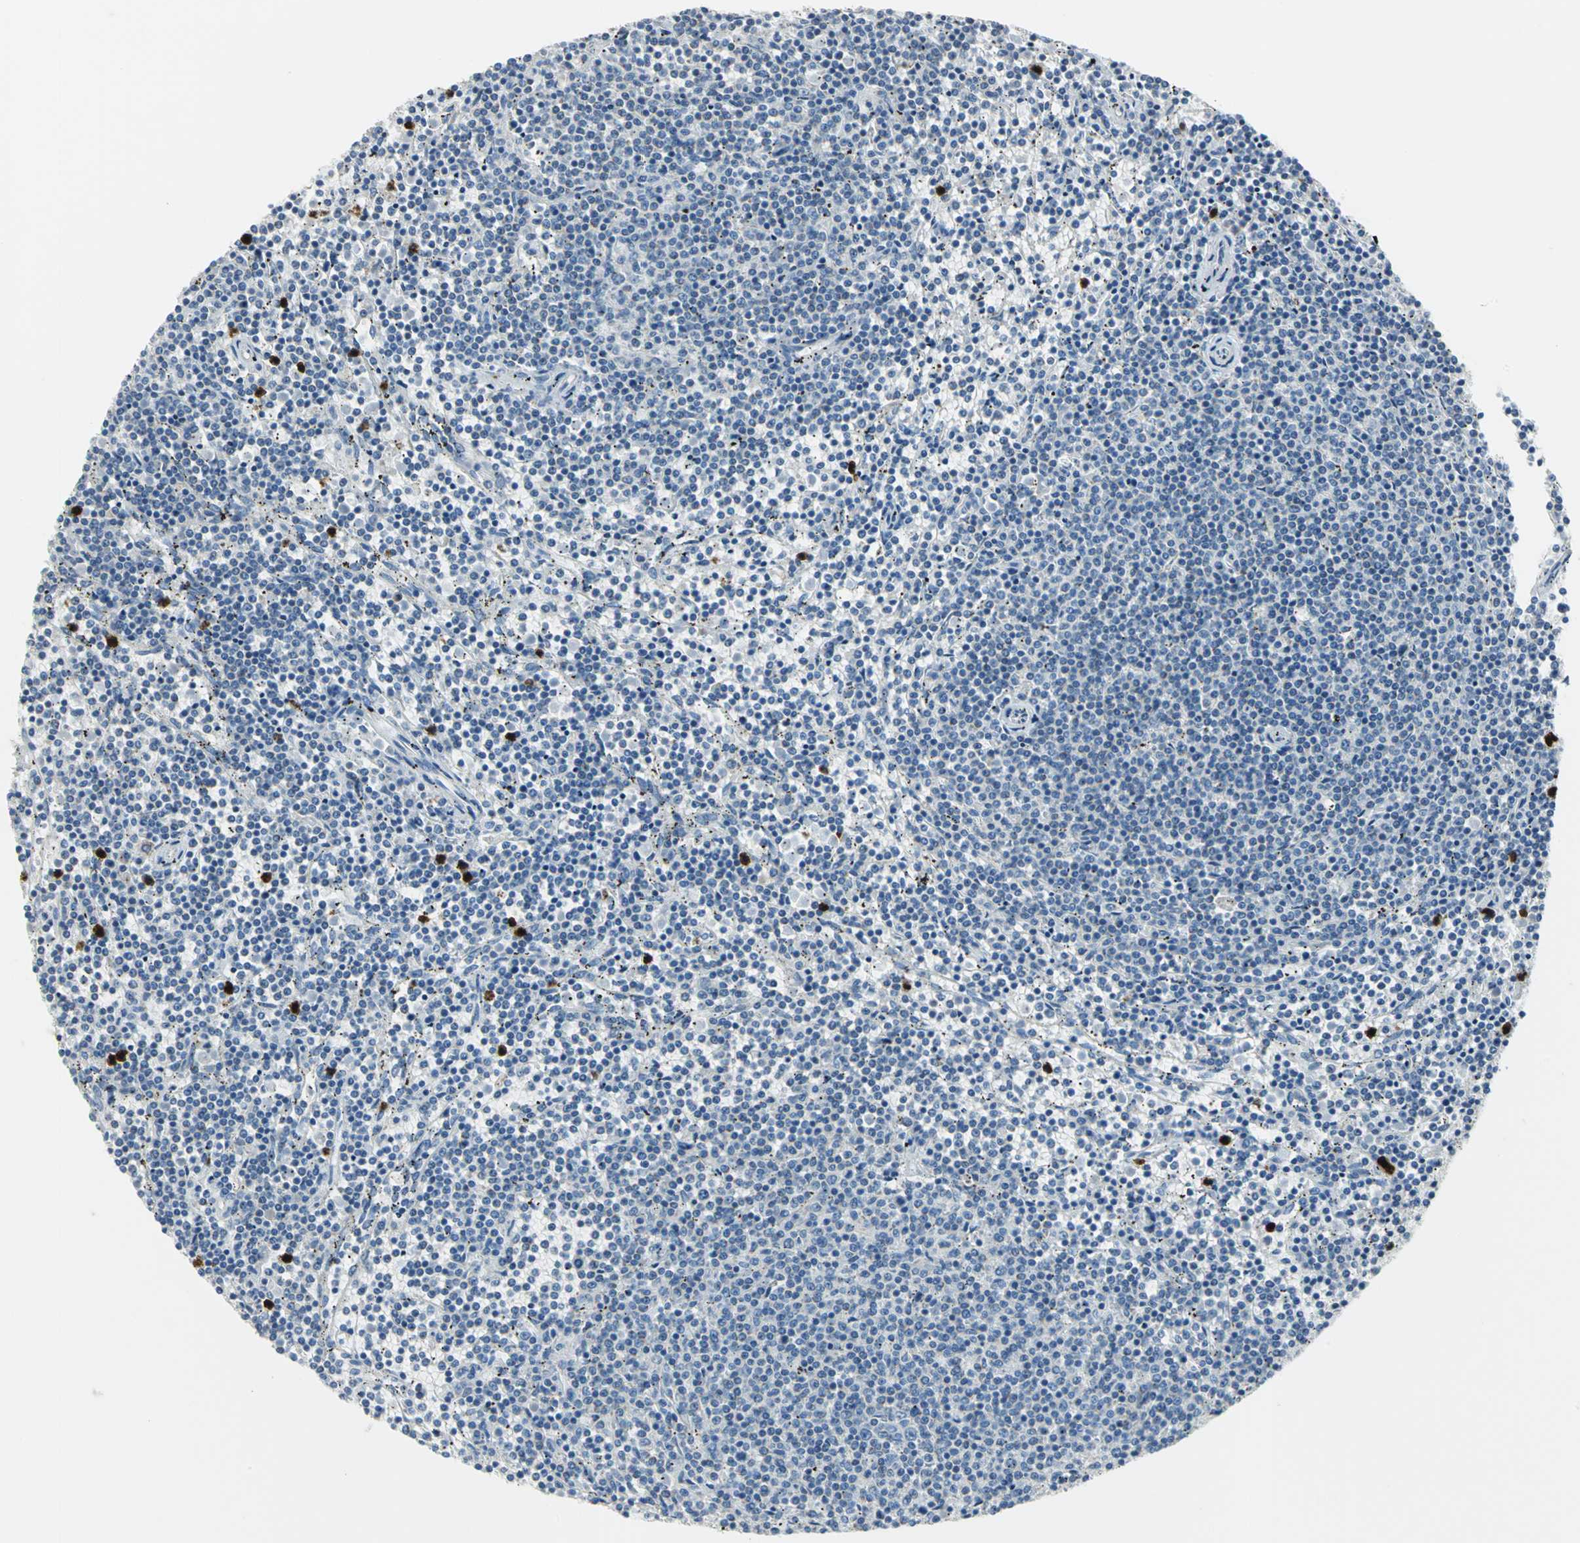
{"staining": {"intensity": "negative", "quantity": "none", "location": "none"}, "tissue": "lymphoma", "cell_type": "Tumor cells", "image_type": "cancer", "snomed": [{"axis": "morphology", "description": "Malignant lymphoma, non-Hodgkin's type, Low grade"}, {"axis": "topography", "description": "Spleen"}], "caption": "This is a photomicrograph of IHC staining of low-grade malignant lymphoma, non-Hodgkin's type, which shows no staining in tumor cells.", "gene": "ALOX15", "patient": {"sex": "female", "age": 50}}